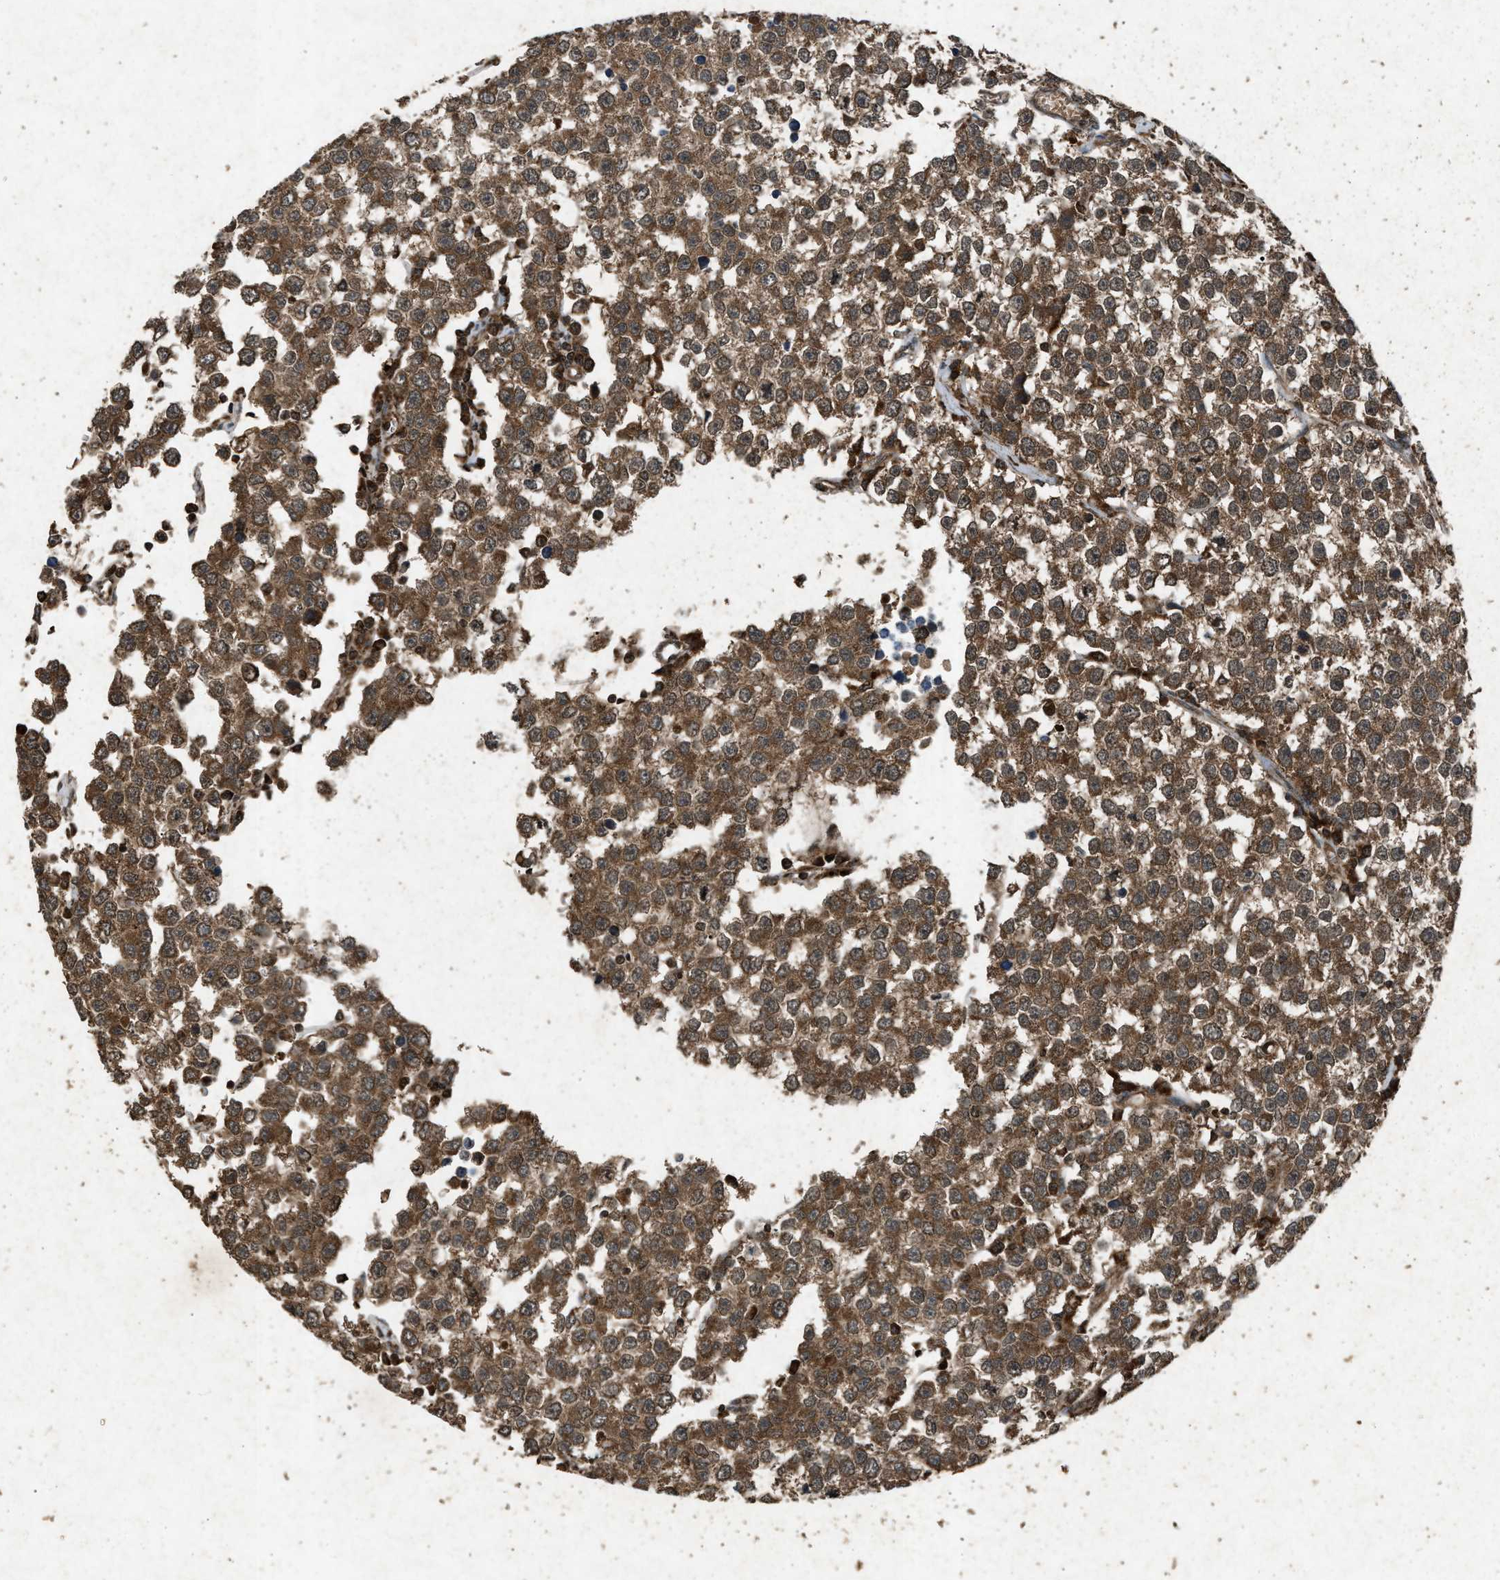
{"staining": {"intensity": "moderate", "quantity": ">75%", "location": "cytoplasmic/membranous"}, "tissue": "testis cancer", "cell_type": "Tumor cells", "image_type": "cancer", "snomed": [{"axis": "morphology", "description": "Seminoma, NOS"}, {"axis": "morphology", "description": "Carcinoma, Embryonal, NOS"}, {"axis": "topography", "description": "Testis"}], "caption": "IHC histopathology image of neoplastic tissue: human testis seminoma stained using IHC demonstrates medium levels of moderate protein expression localized specifically in the cytoplasmic/membranous of tumor cells, appearing as a cytoplasmic/membranous brown color.", "gene": "OAS1", "patient": {"sex": "male", "age": 52}}